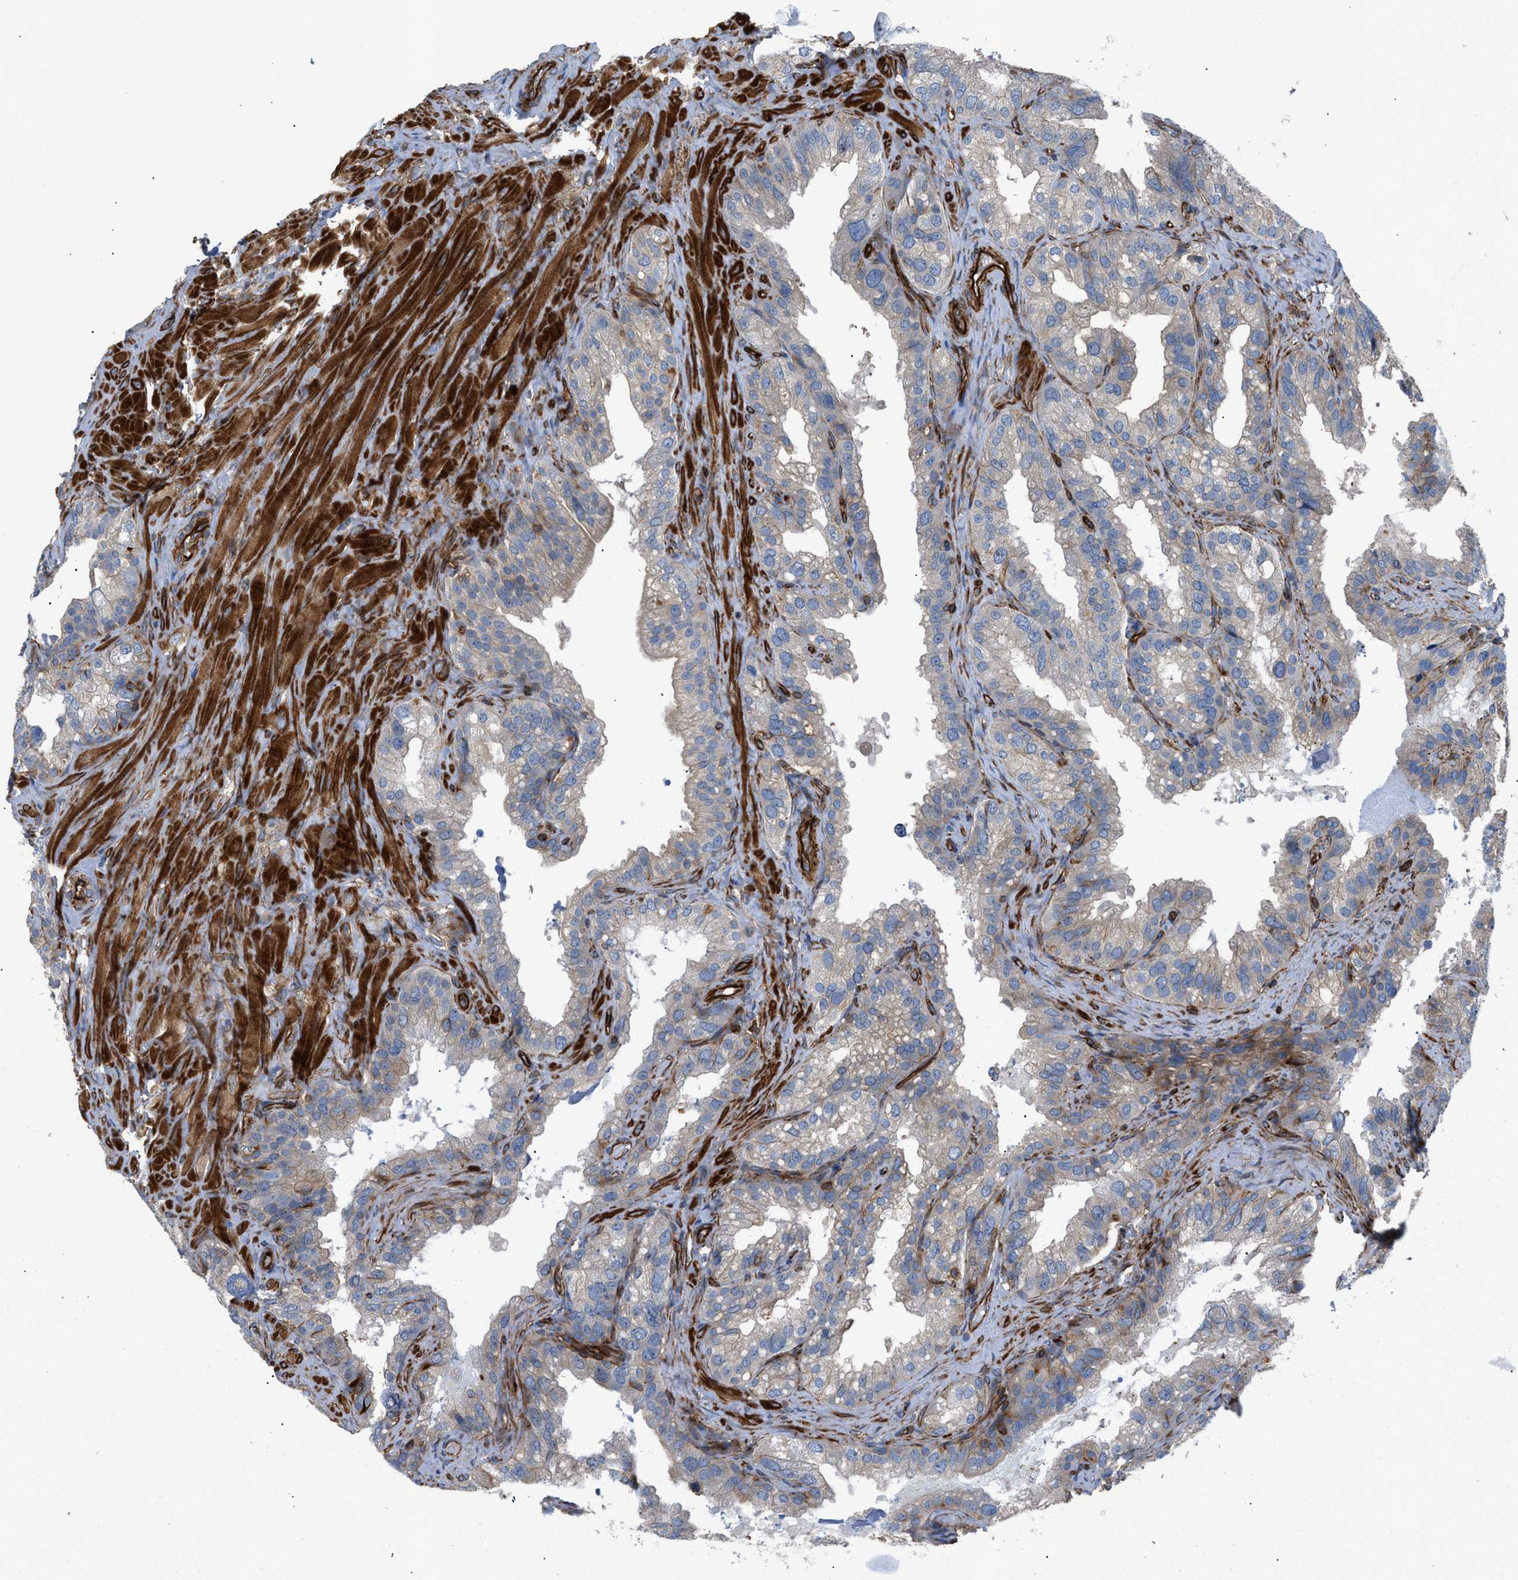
{"staining": {"intensity": "weak", "quantity": "25%-75%", "location": "cytoplasmic/membranous"}, "tissue": "seminal vesicle", "cell_type": "Glandular cells", "image_type": "normal", "snomed": [{"axis": "morphology", "description": "Normal tissue, NOS"}, {"axis": "topography", "description": "Seminal veicle"}], "caption": "Immunohistochemistry (IHC) photomicrograph of normal seminal vesicle: human seminal vesicle stained using immunohistochemistry displays low levels of weak protein expression localized specifically in the cytoplasmic/membranous of glandular cells, appearing as a cytoplasmic/membranous brown color.", "gene": "PTPRE", "patient": {"sex": "male", "age": 68}}